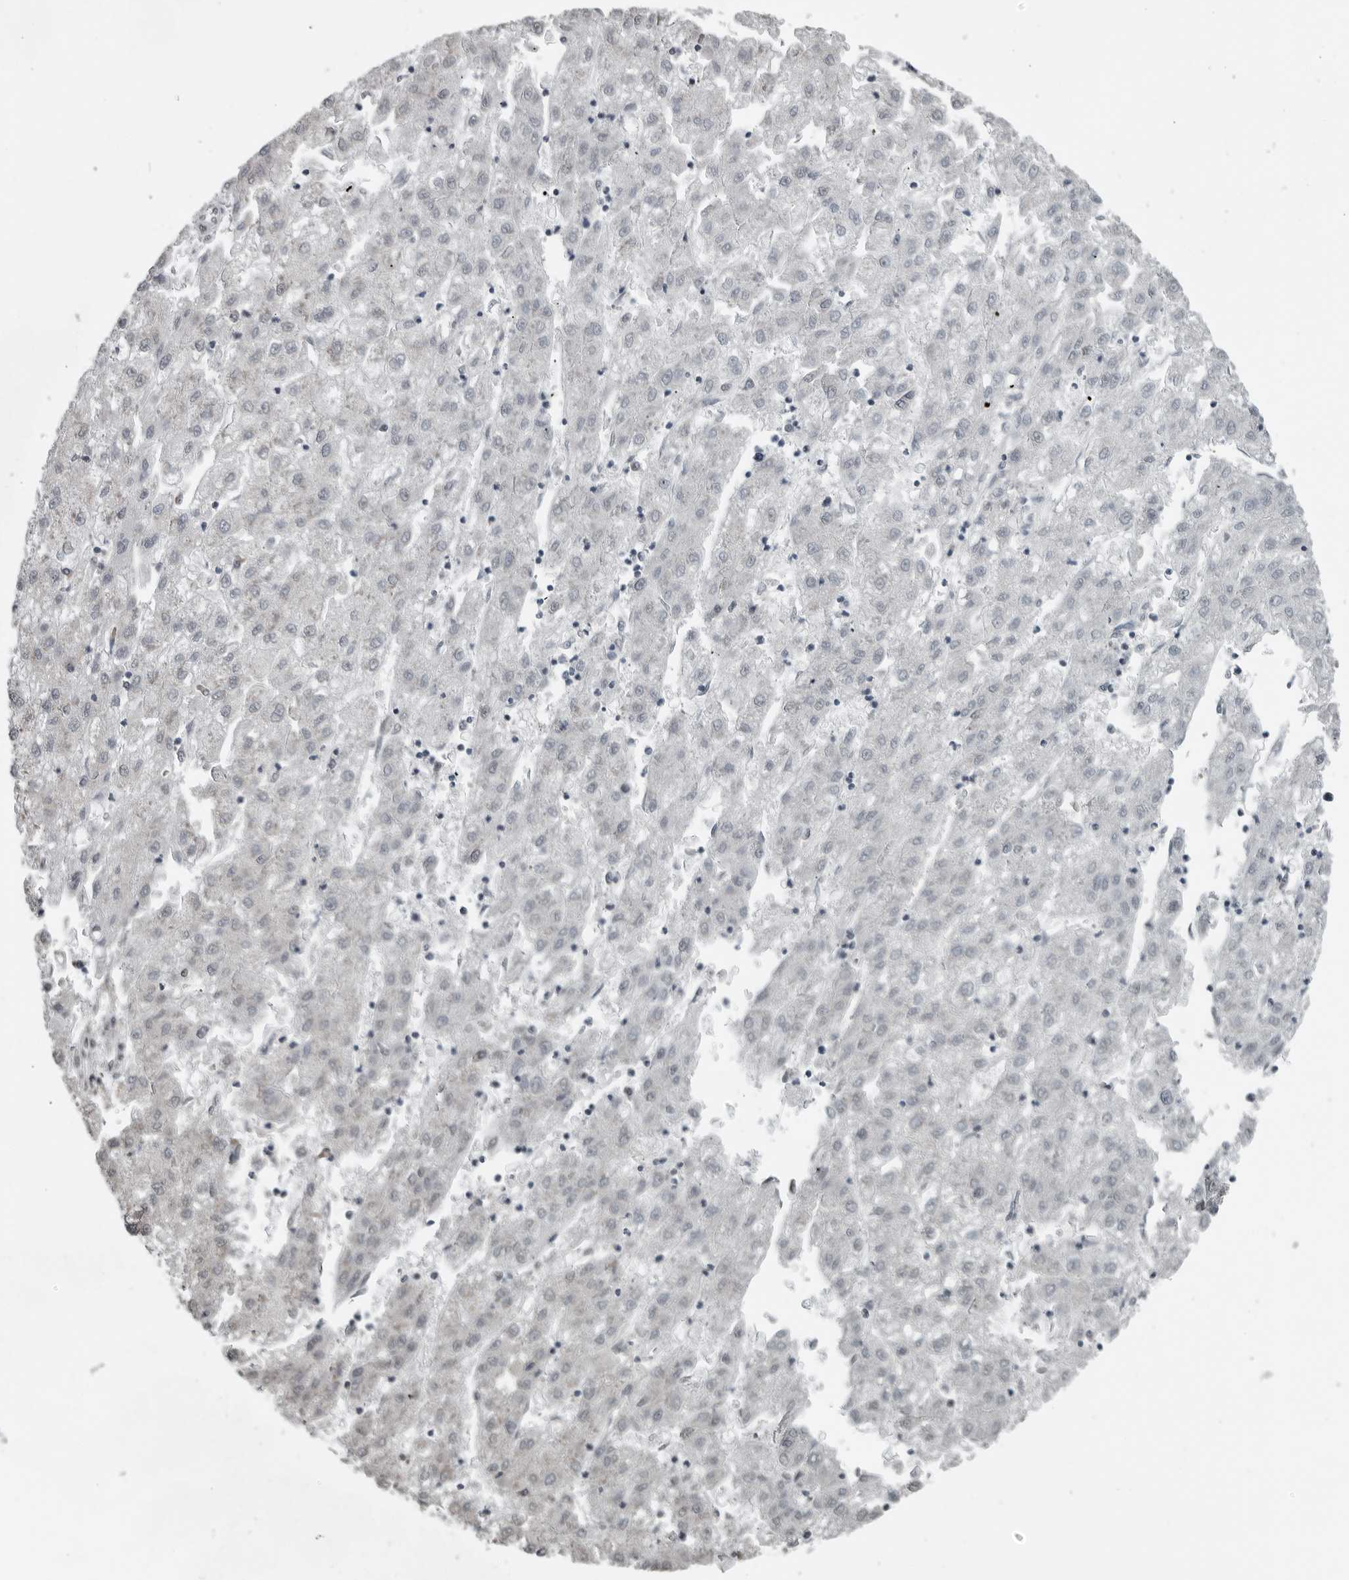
{"staining": {"intensity": "negative", "quantity": "none", "location": "none"}, "tissue": "liver cancer", "cell_type": "Tumor cells", "image_type": "cancer", "snomed": [{"axis": "morphology", "description": "Carcinoma, Hepatocellular, NOS"}, {"axis": "topography", "description": "Liver"}], "caption": "A high-resolution micrograph shows IHC staining of hepatocellular carcinoma (liver), which shows no significant expression in tumor cells. (Stains: DAB immunohistochemistry with hematoxylin counter stain, Microscopy: brightfield microscopy at high magnification).", "gene": "TGS1", "patient": {"sex": "male", "age": 72}}